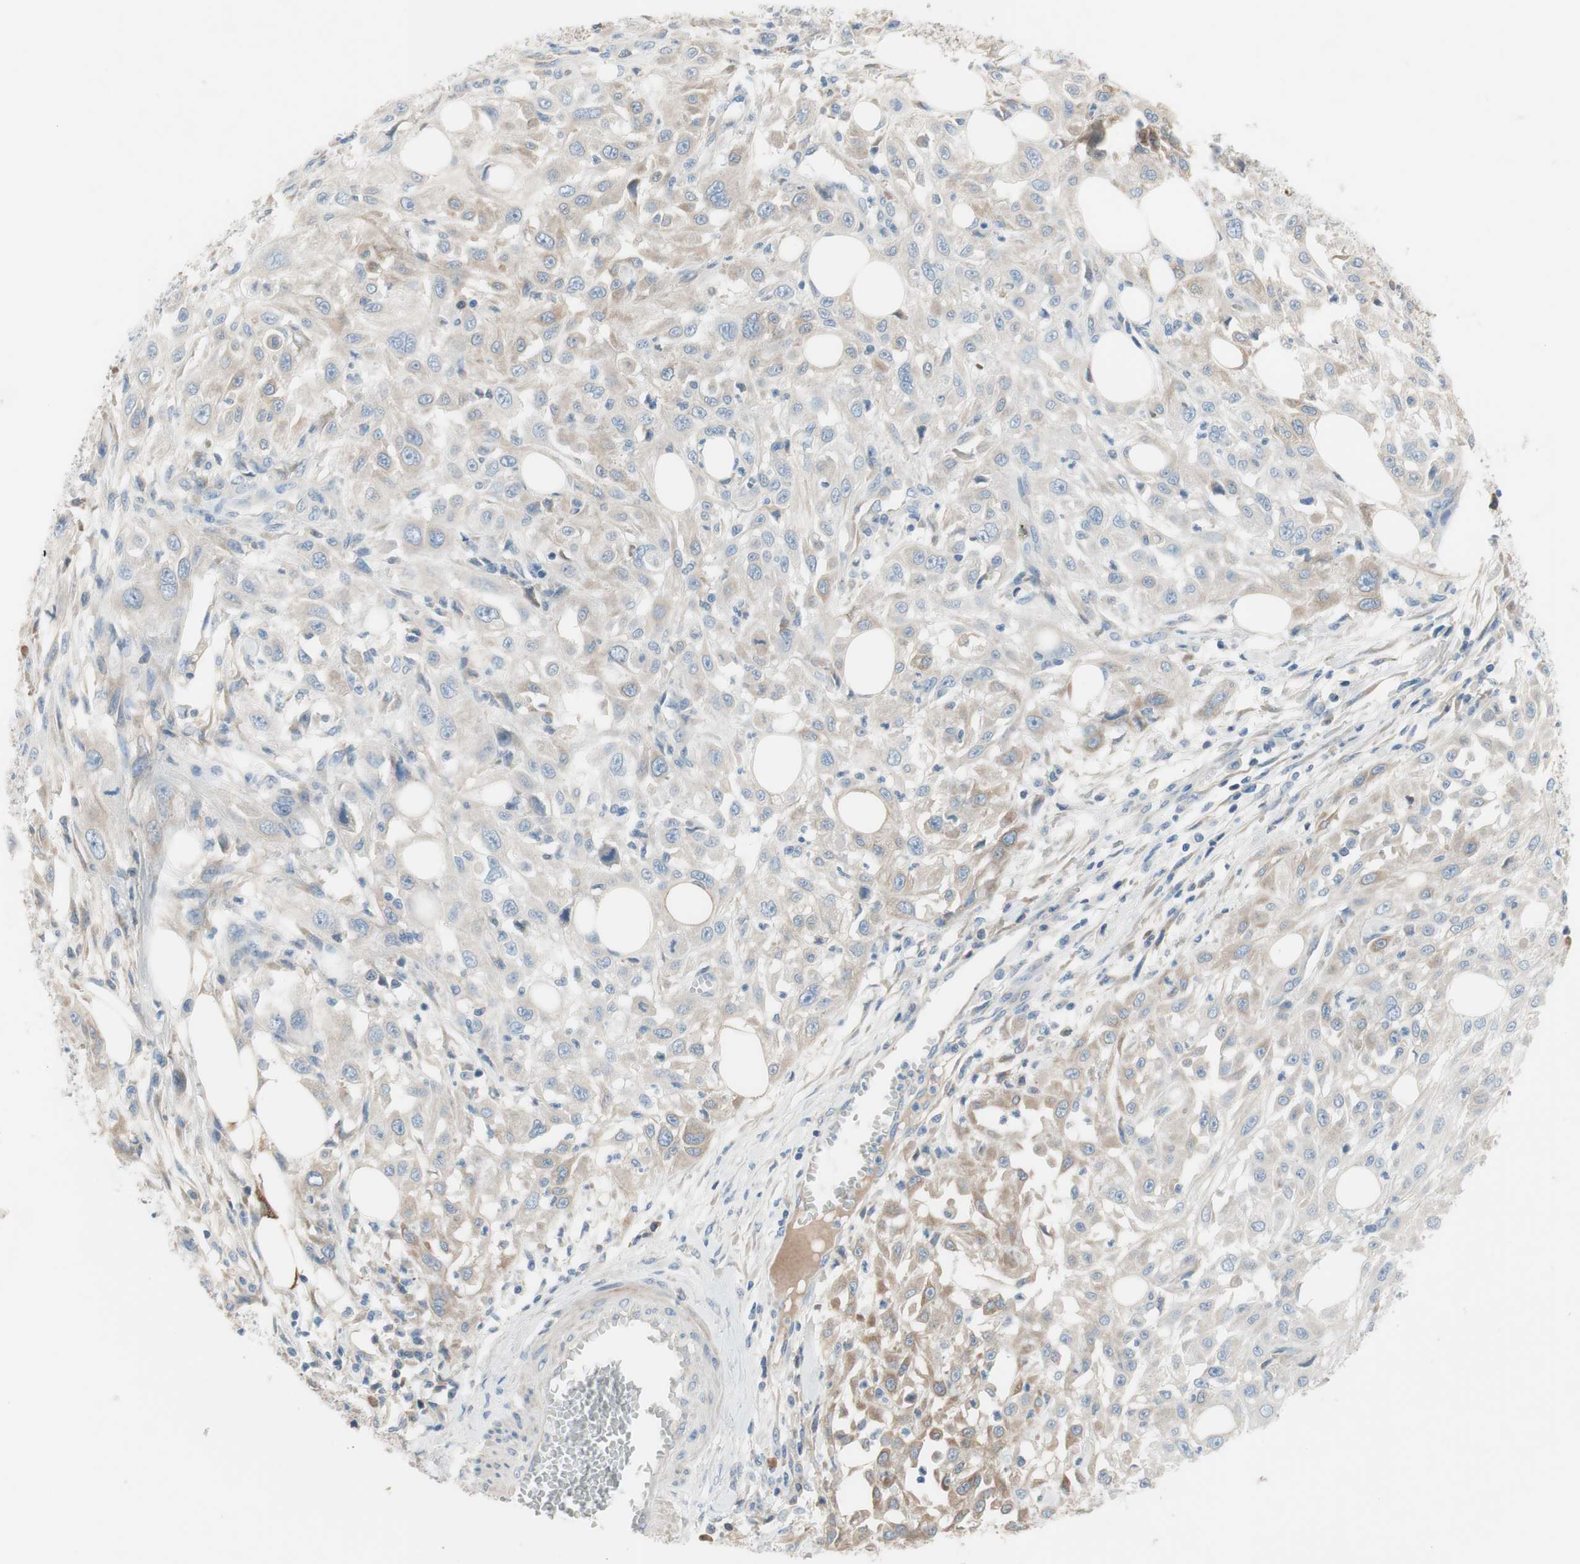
{"staining": {"intensity": "moderate", "quantity": "<25%", "location": "cytoplasmic/membranous"}, "tissue": "skin cancer", "cell_type": "Tumor cells", "image_type": "cancer", "snomed": [{"axis": "morphology", "description": "Squamous cell carcinoma, NOS"}, {"axis": "topography", "description": "Skin"}], "caption": "Immunohistochemical staining of human skin cancer reveals low levels of moderate cytoplasmic/membranous positivity in approximately <25% of tumor cells. The staining was performed using DAB to visualize the protein expression in brown, while the nuclei were stained in blue with hematoxylin (Magnification: 20x).", "gene": "FDFT1", "patient": {"sex": "male", "age": 75}}